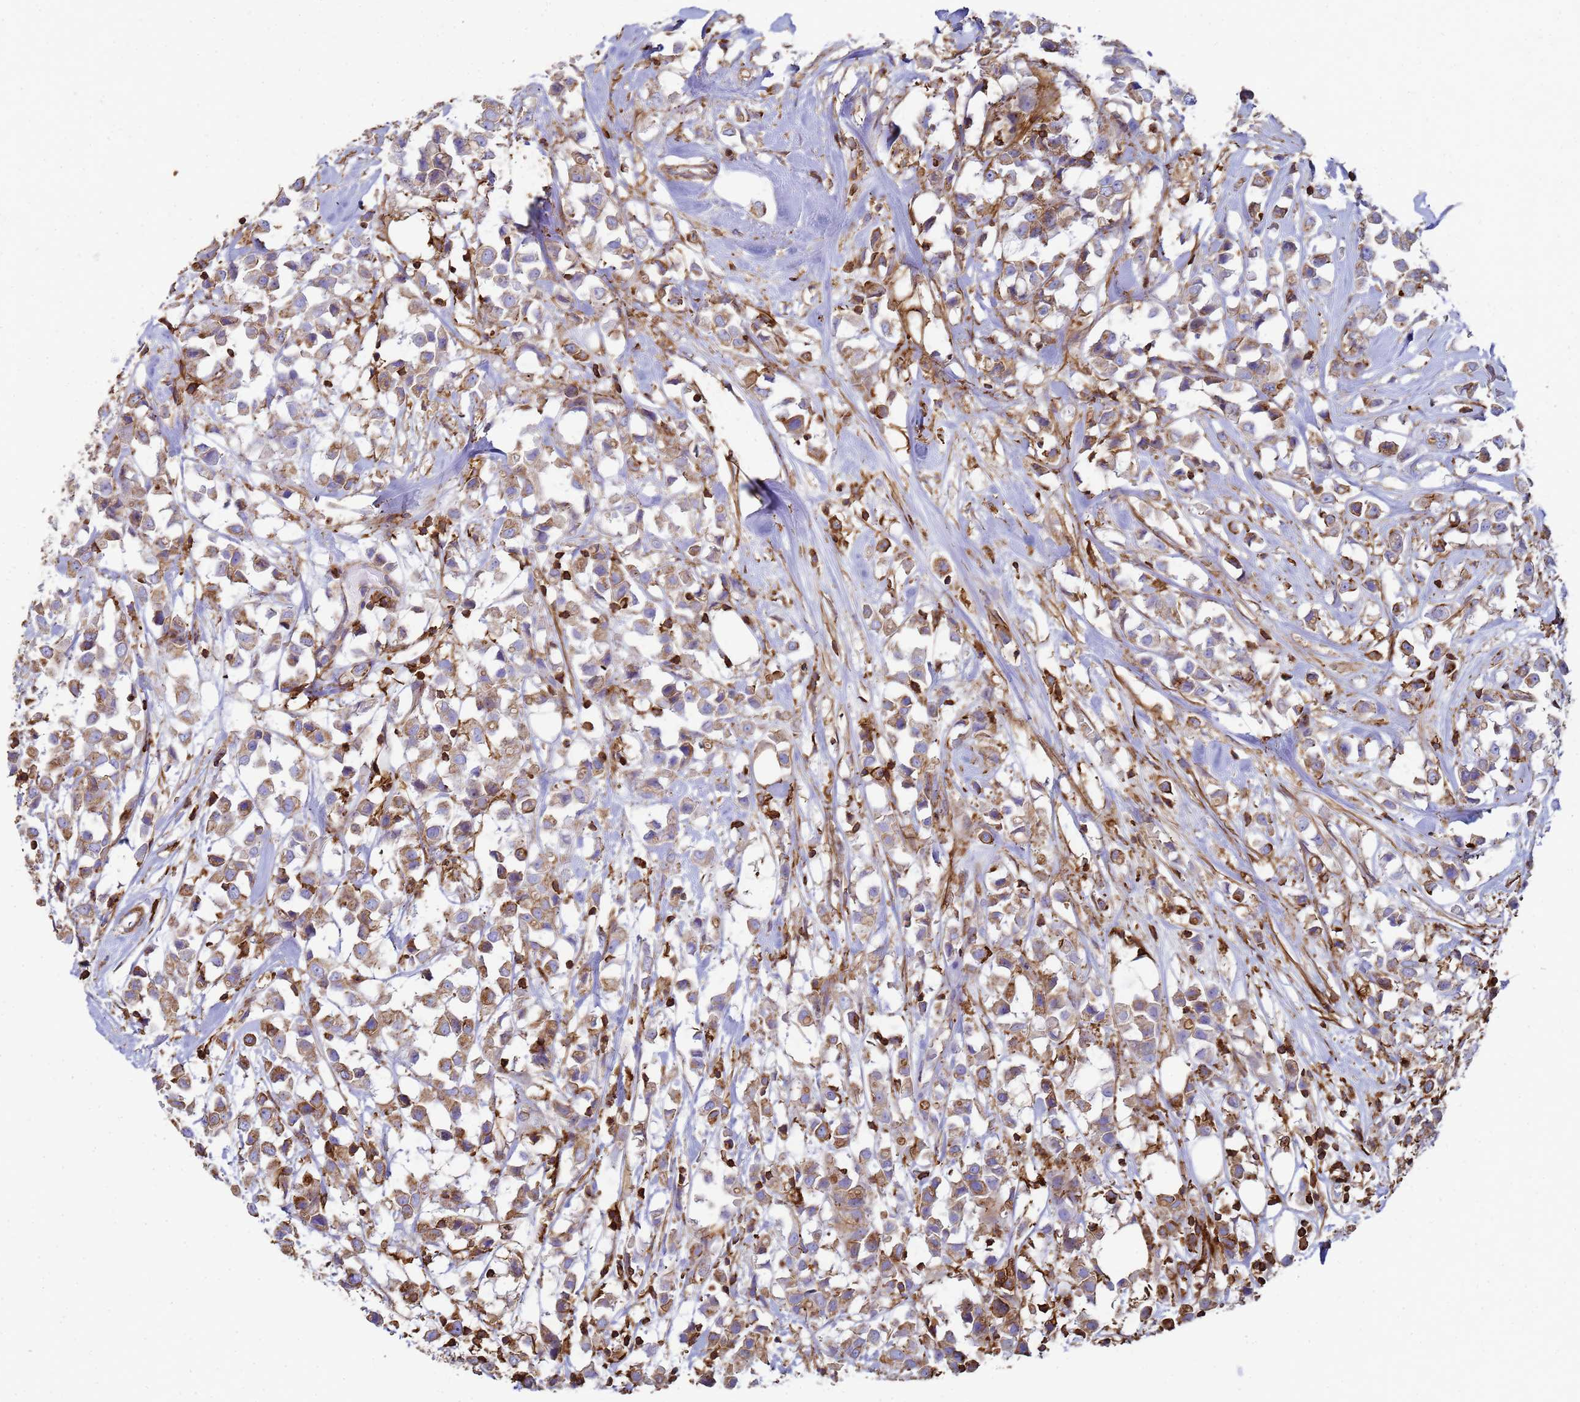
{"staining": {"intensity": "moderate", "quantity": ">75%", "location": "cytoplasmic/membranous"}, "tissue": "breast cancer", "cell_type": "Tumor cells", "image_type": "cancer", "snomed": [{"axis": "morphology", "description": "Duct carcinoma"}, {"axis": "topography", "description": "Breast"}], "caption": "Immunohistochemistry (IHC) staining of intraductal carcinoma (breast), which displays medium levels of moderate cytoplasmic/membranous positivity in about >75% of tumor cells indicating moderate cytoplasmic/membranous protein positivity. The staining was performed using DAB (brown) for protein detection and nuclei were counterstained in hematoxylin (blue).", "gene": "ACTB", "patient": {"sex": "female", "age": 61}}